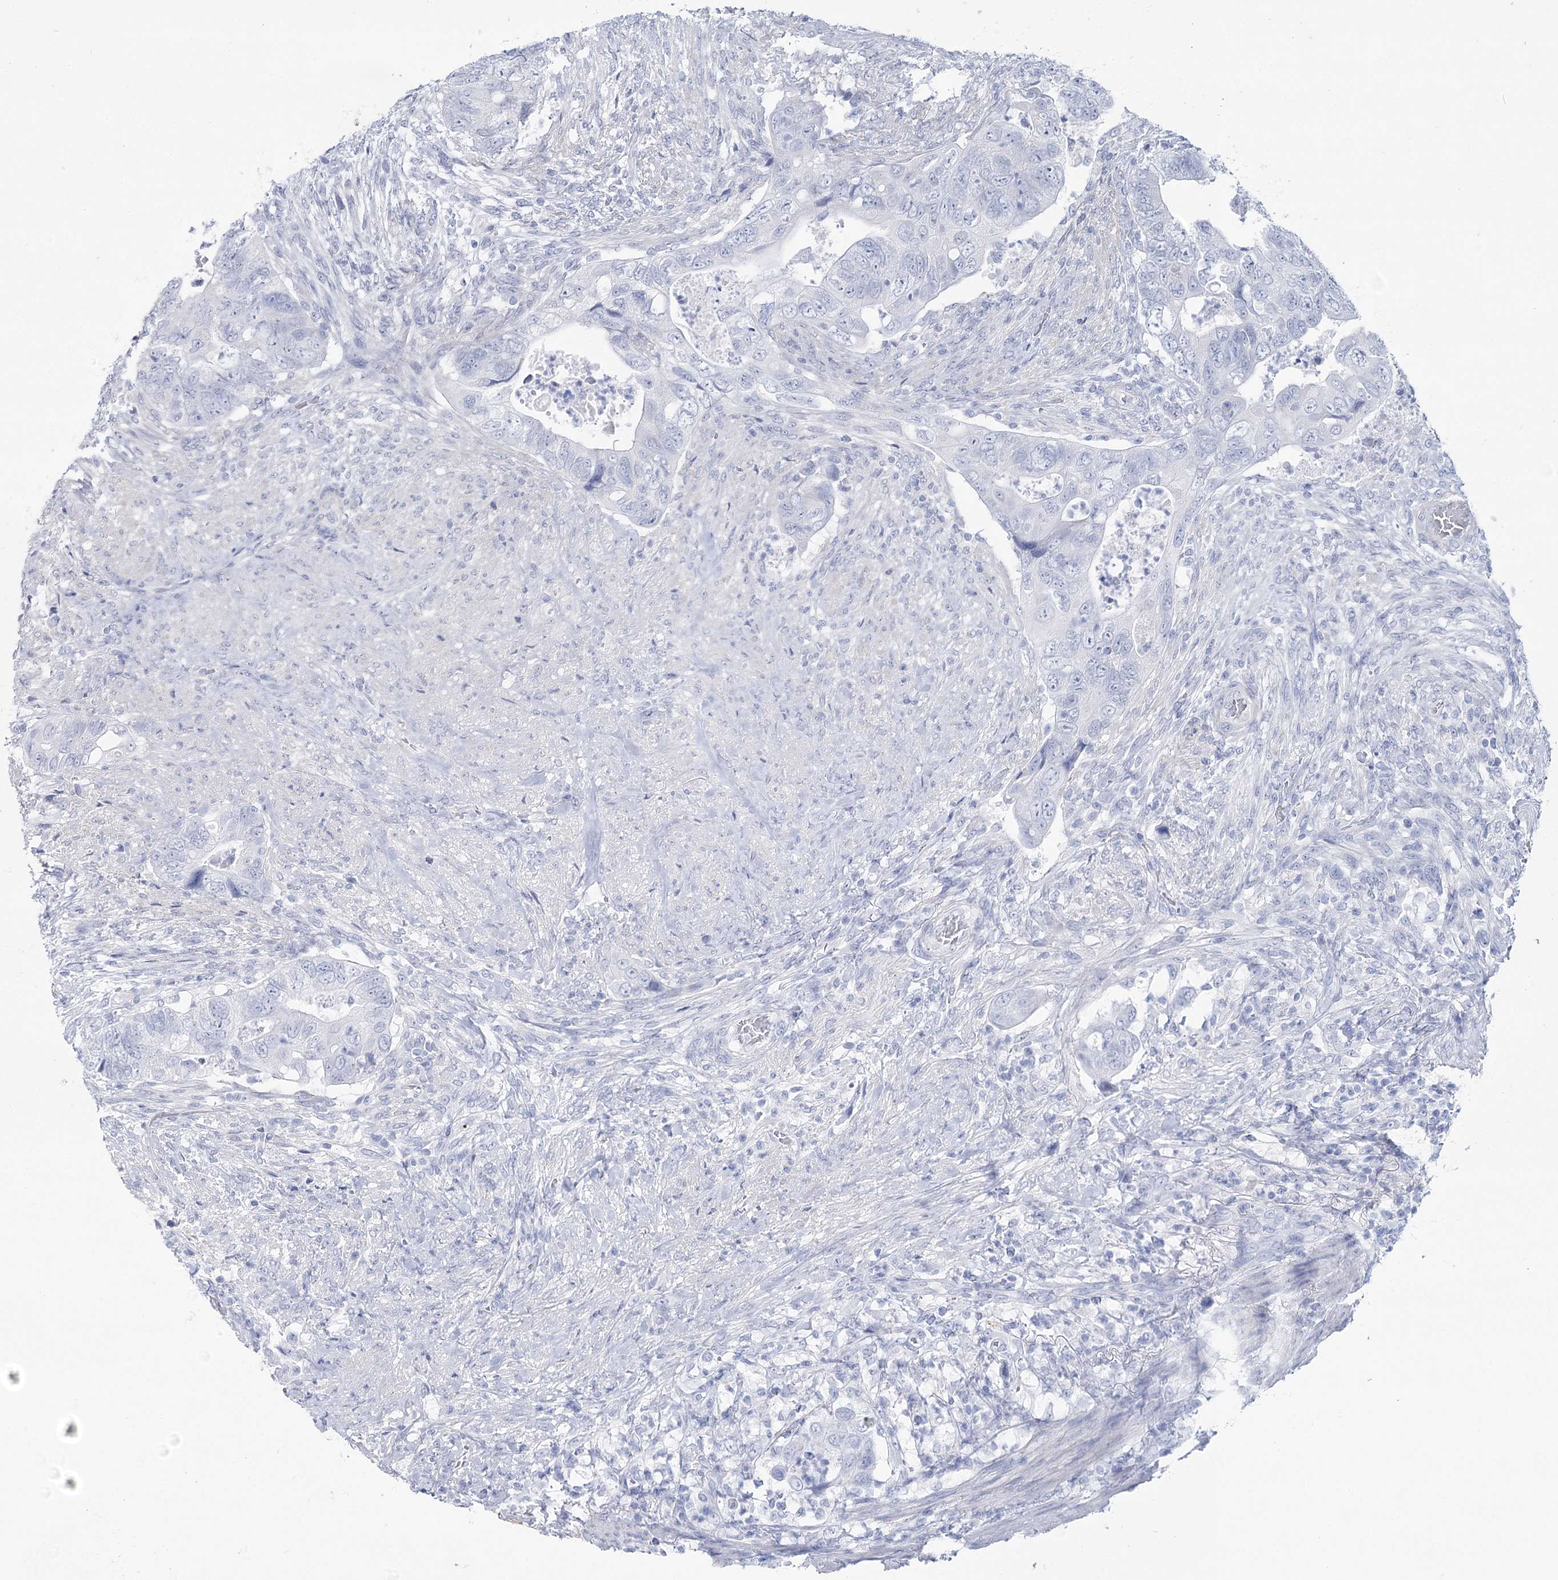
{"staining": {"intensity": "negative", "quantity": "none", "location": "none"}, "tissue": "colorectal cancer", "cell_type": "Tumor cells", "image_type": "cancer", "snomed": [{"axis": "morphology", "description": "Adenocarcinoma, NOS"}, {"axis": "topography", "description": "Rectum"}], "caption": "Image shows no protein staining in tumor cells of colorectal adenocarcinoma tissue. The staining is performed using DAB (3,3'-diaminobenzidine) brown chromogen with nuclei counter-stained in using hematoxylin.", "gene": "CCDC88A", "patient": {"sex": "male", "age": 63}}